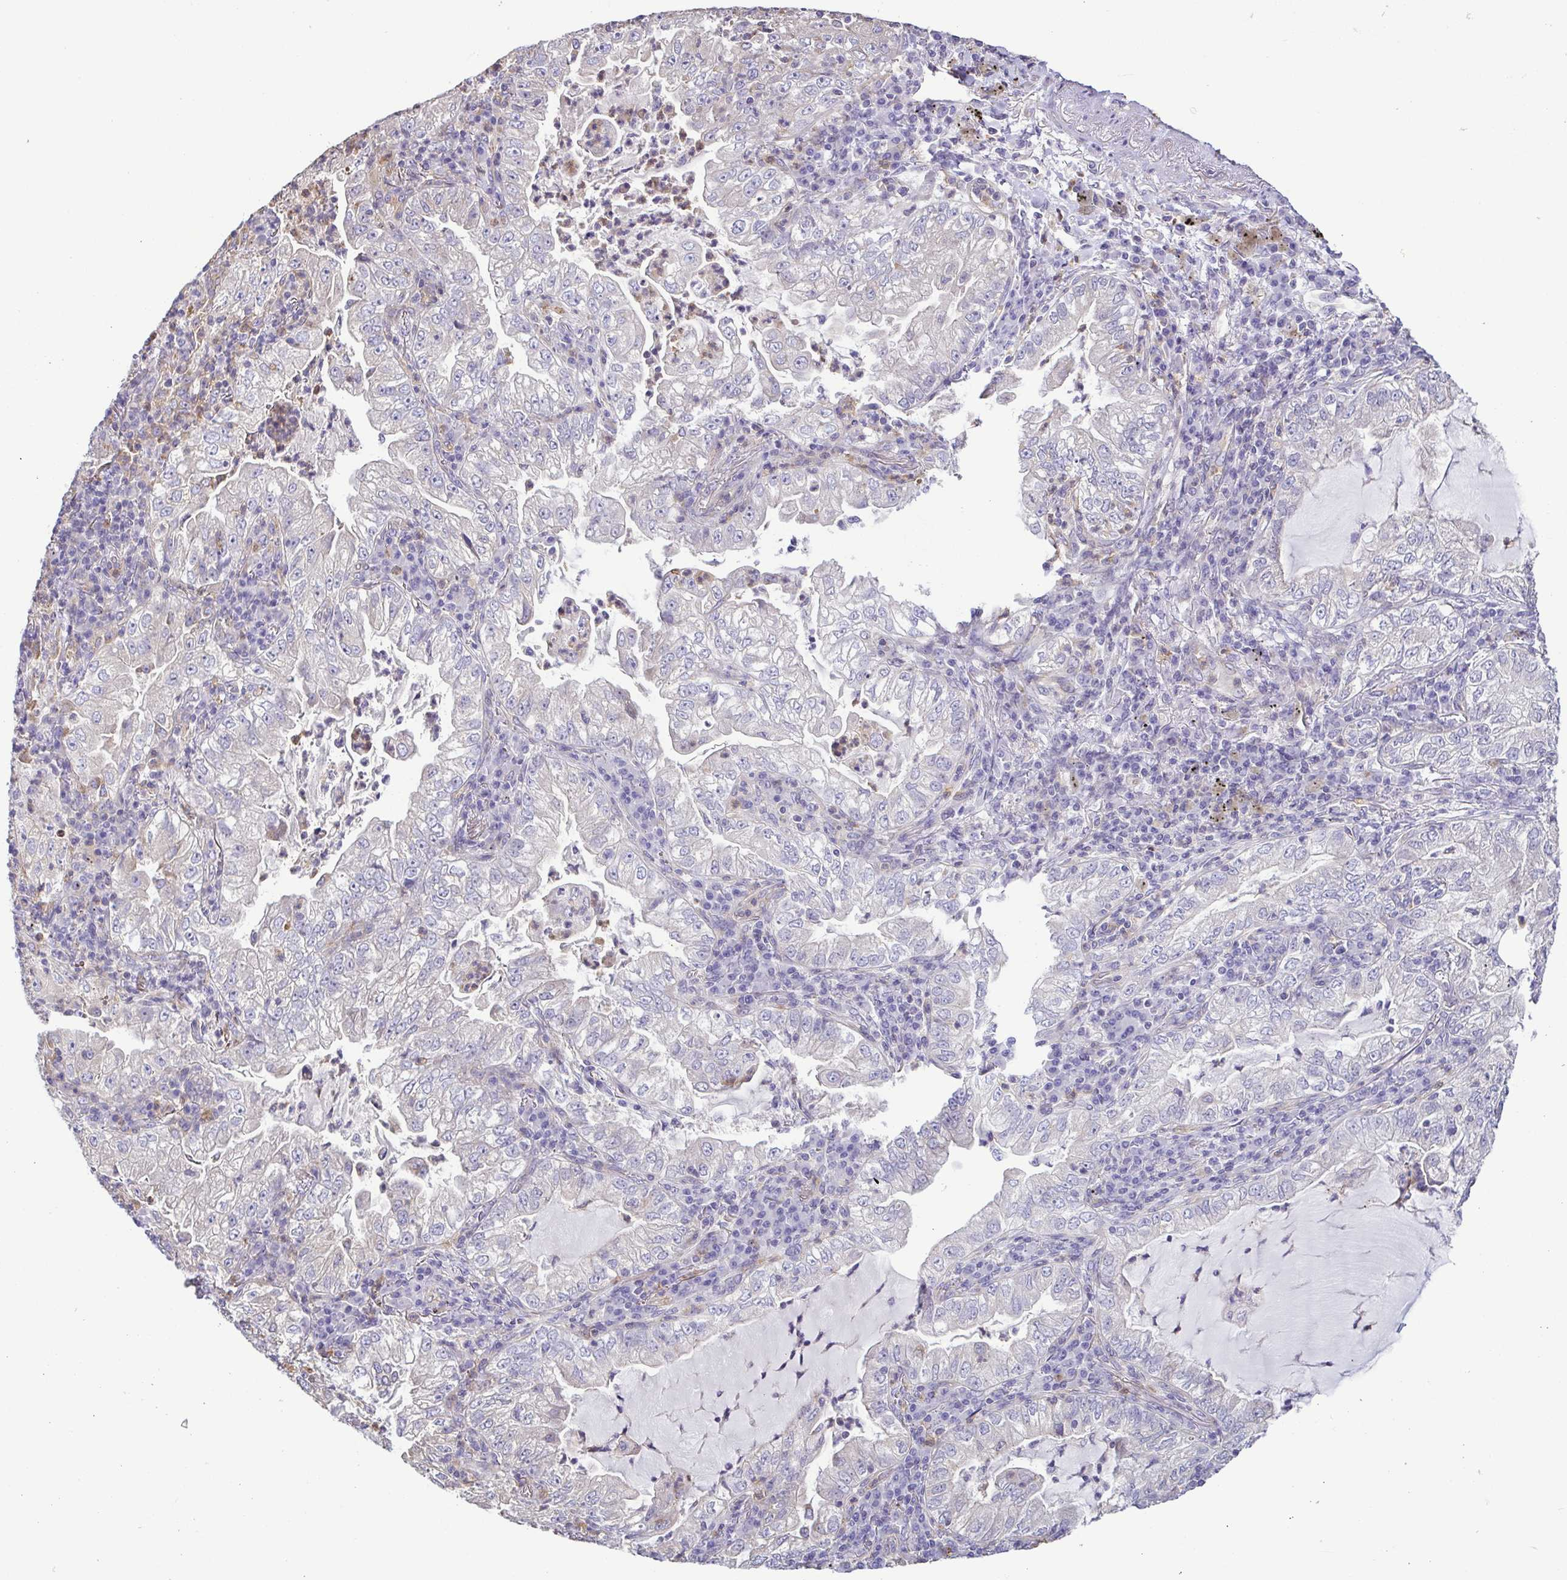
{"staining": {"intensity": "negative", "quantity": "none", "location": "none"}, "tissue": "lung cancer", "cell_type": "Tumor cells", "image_type": "cancer", "snomed": [{"axis": "morphology", "description": "Adenocarcinoma, NOS"}, {"axis": "topography", "description": "Lung"}], "caption": "IHC of lung cancer (adenocarcinoma) reveals no expression in tumor cells.", "gene": "MYL10", "patient": {"sex": "female", "age": 73}}